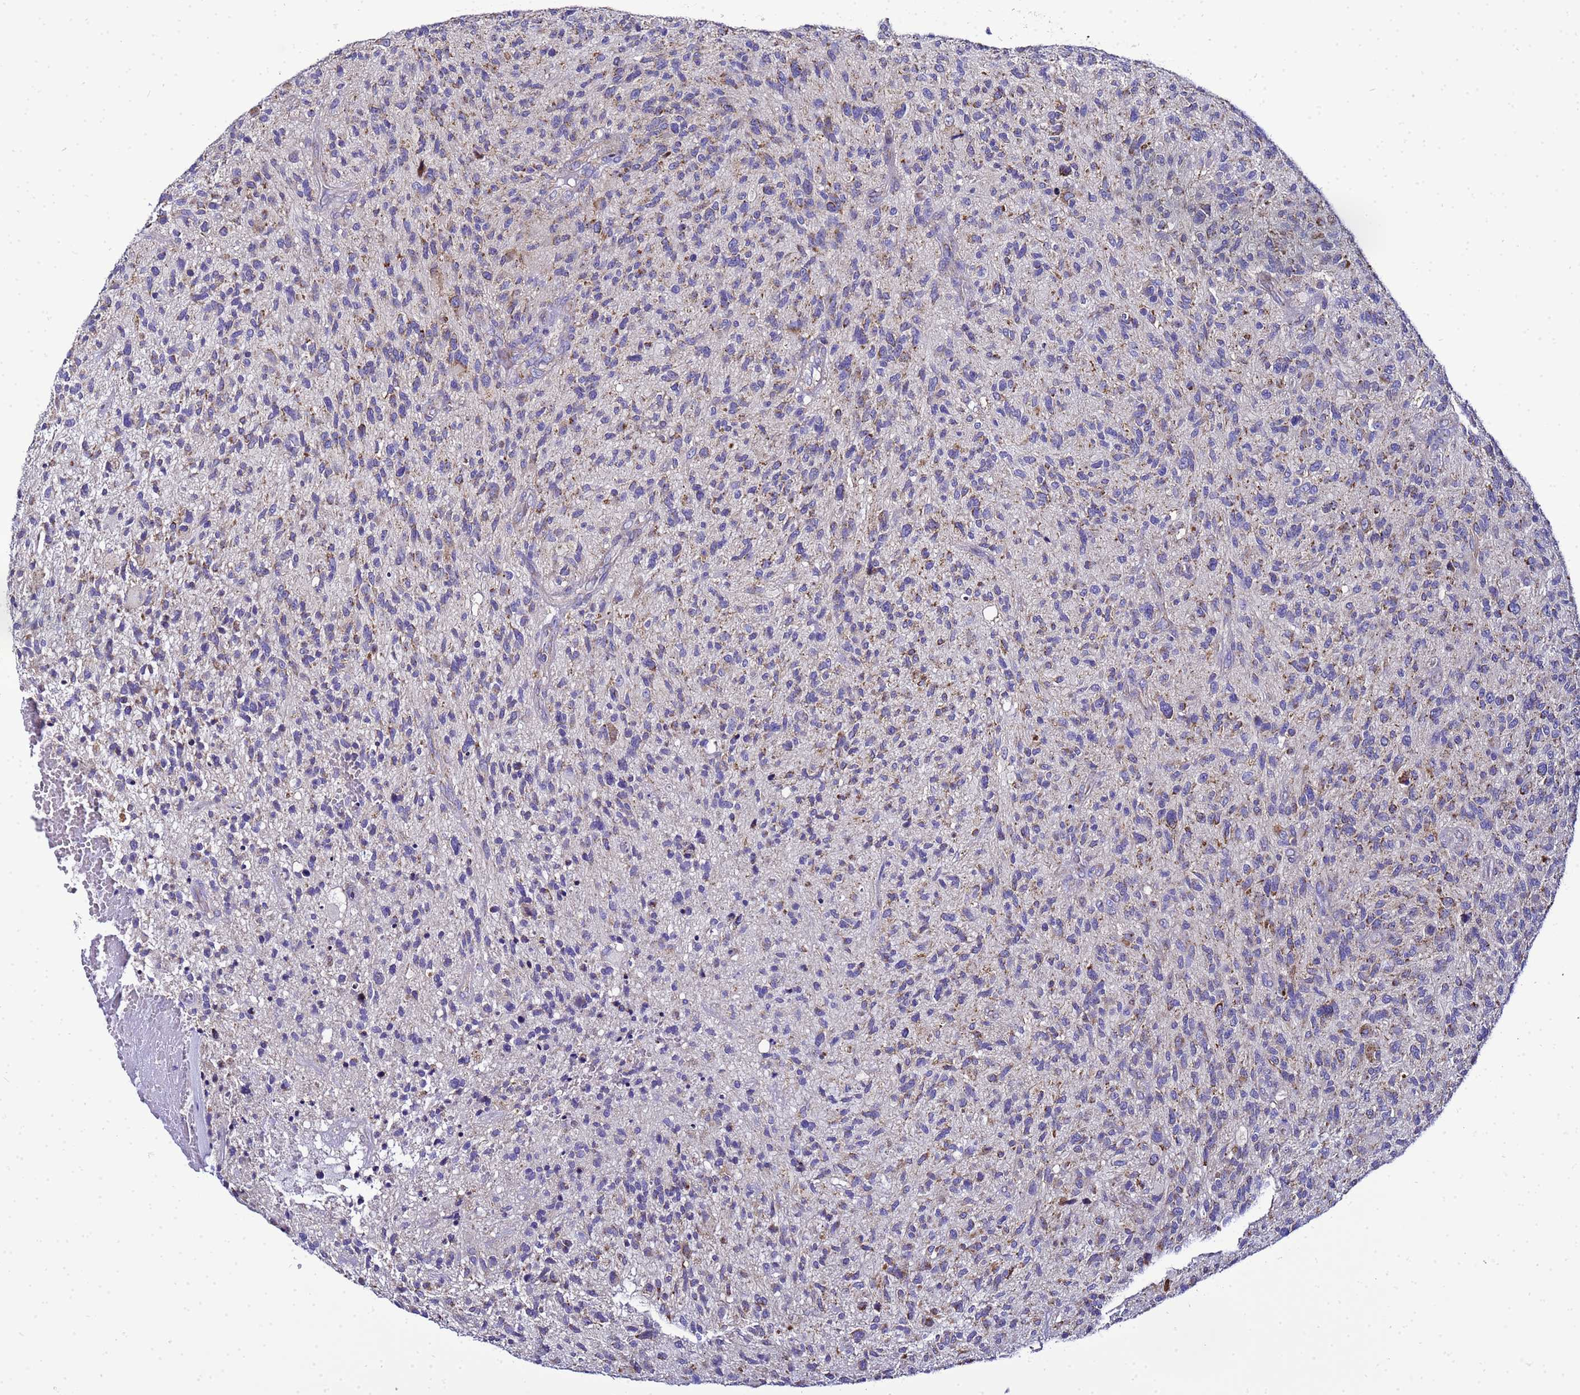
{"staining": {"intensity": "moderate", "quantity": "<25%", "location": "cytoplasmic/membranous"}, "tissue": "glioma", "cell_type": "Tumor cells", "image_type": "cancer", "snomed": [{"axis": "morphology", "description": "Glioma, malignant, High grade"}, {"axis": "topography", "description": "Brain"}], "caption": "High-grade glioma (malignant) stained for a protein (brown) shows moderate cytoplasmic/membranous positive positivity in about <25% of tumor cells.", "gene": "HIGD2A", "patient": {"sex": "male", "age": 47}}